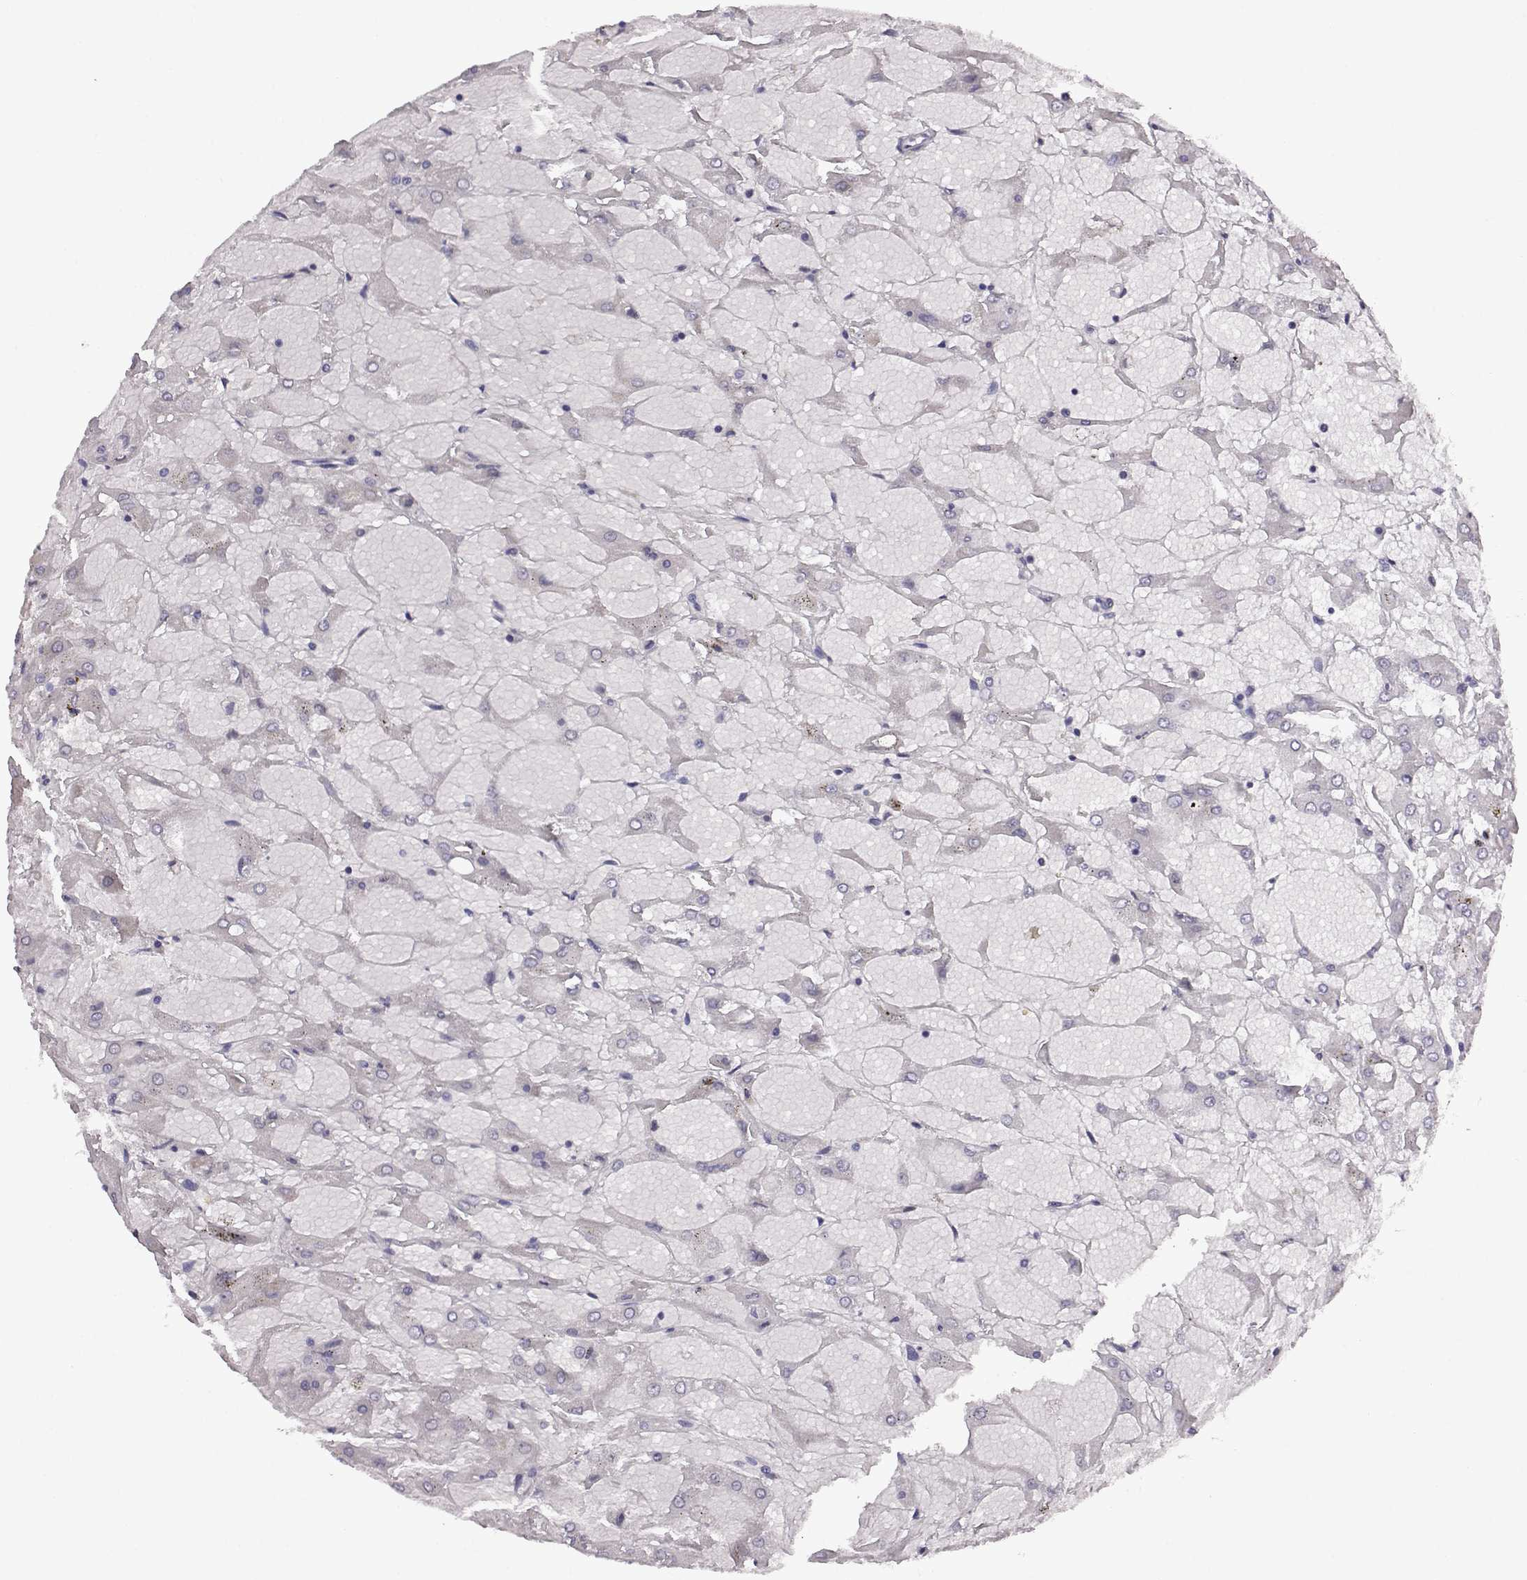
{"staining": {"intensity": "negative", "quantity": "none", "location": "none"}, "tissue": "renal cancer", "cell_type": "Tumor cells", "image_type": "cancer", "snomed": [{"axis": "morphology", "description": "Adenocarcinoma, NOS"}, {"axis": "topography", "description": "Kidney"}], "caption": "Tumor cells are negative for brown protein staining in renal adenocarcinoma.", "gene": "VGF", "patient": {"sex": "male", "age": 72}}